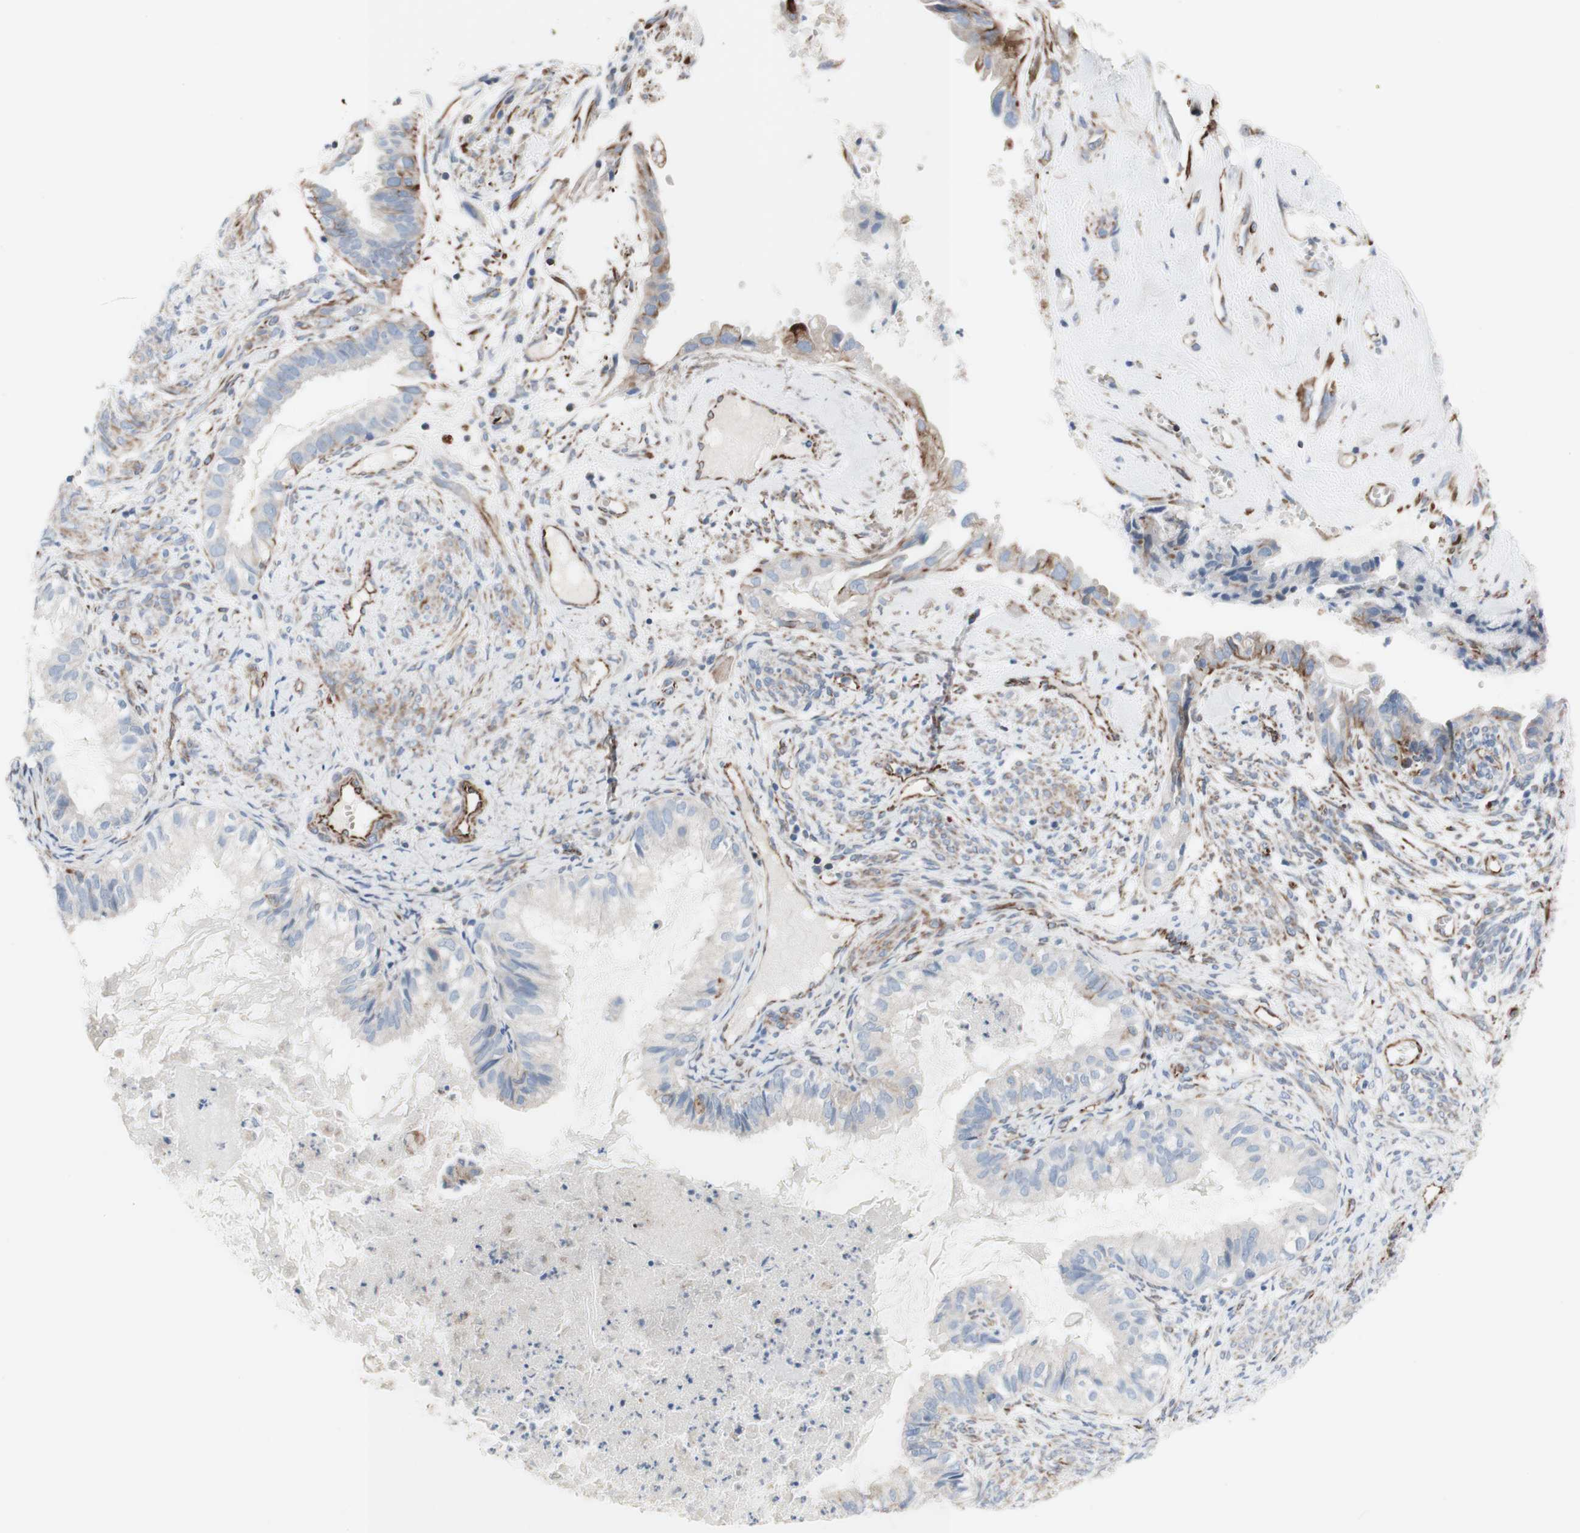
{"staining": {"intensity": "moderate", "quantity": "<25%", "location": "cytoplasmic/membranous"}, "tissue": "cervical cancer", "cell_type": "Tumor cells", "image_type": "cancer", "snomed": [{"axis": "morphology", "description": "Normal tissue, NOS"}, {"axis": "morphology", "description": "Adenocarcinoma, NOS"}, {"axis": "topography", "description": "Cervix"}, {"axis": "topography", "description": "Endometrium"}], "caption": "This is a histology image of immunohistochemistry (IHC) staining of adenocarcinoma (cervical), which shows moderate positivity in the cytoplasmic/membranous of tumor cells.", "gene": "AGPAT5", "patient": {"sex": "female", "age": 86}}